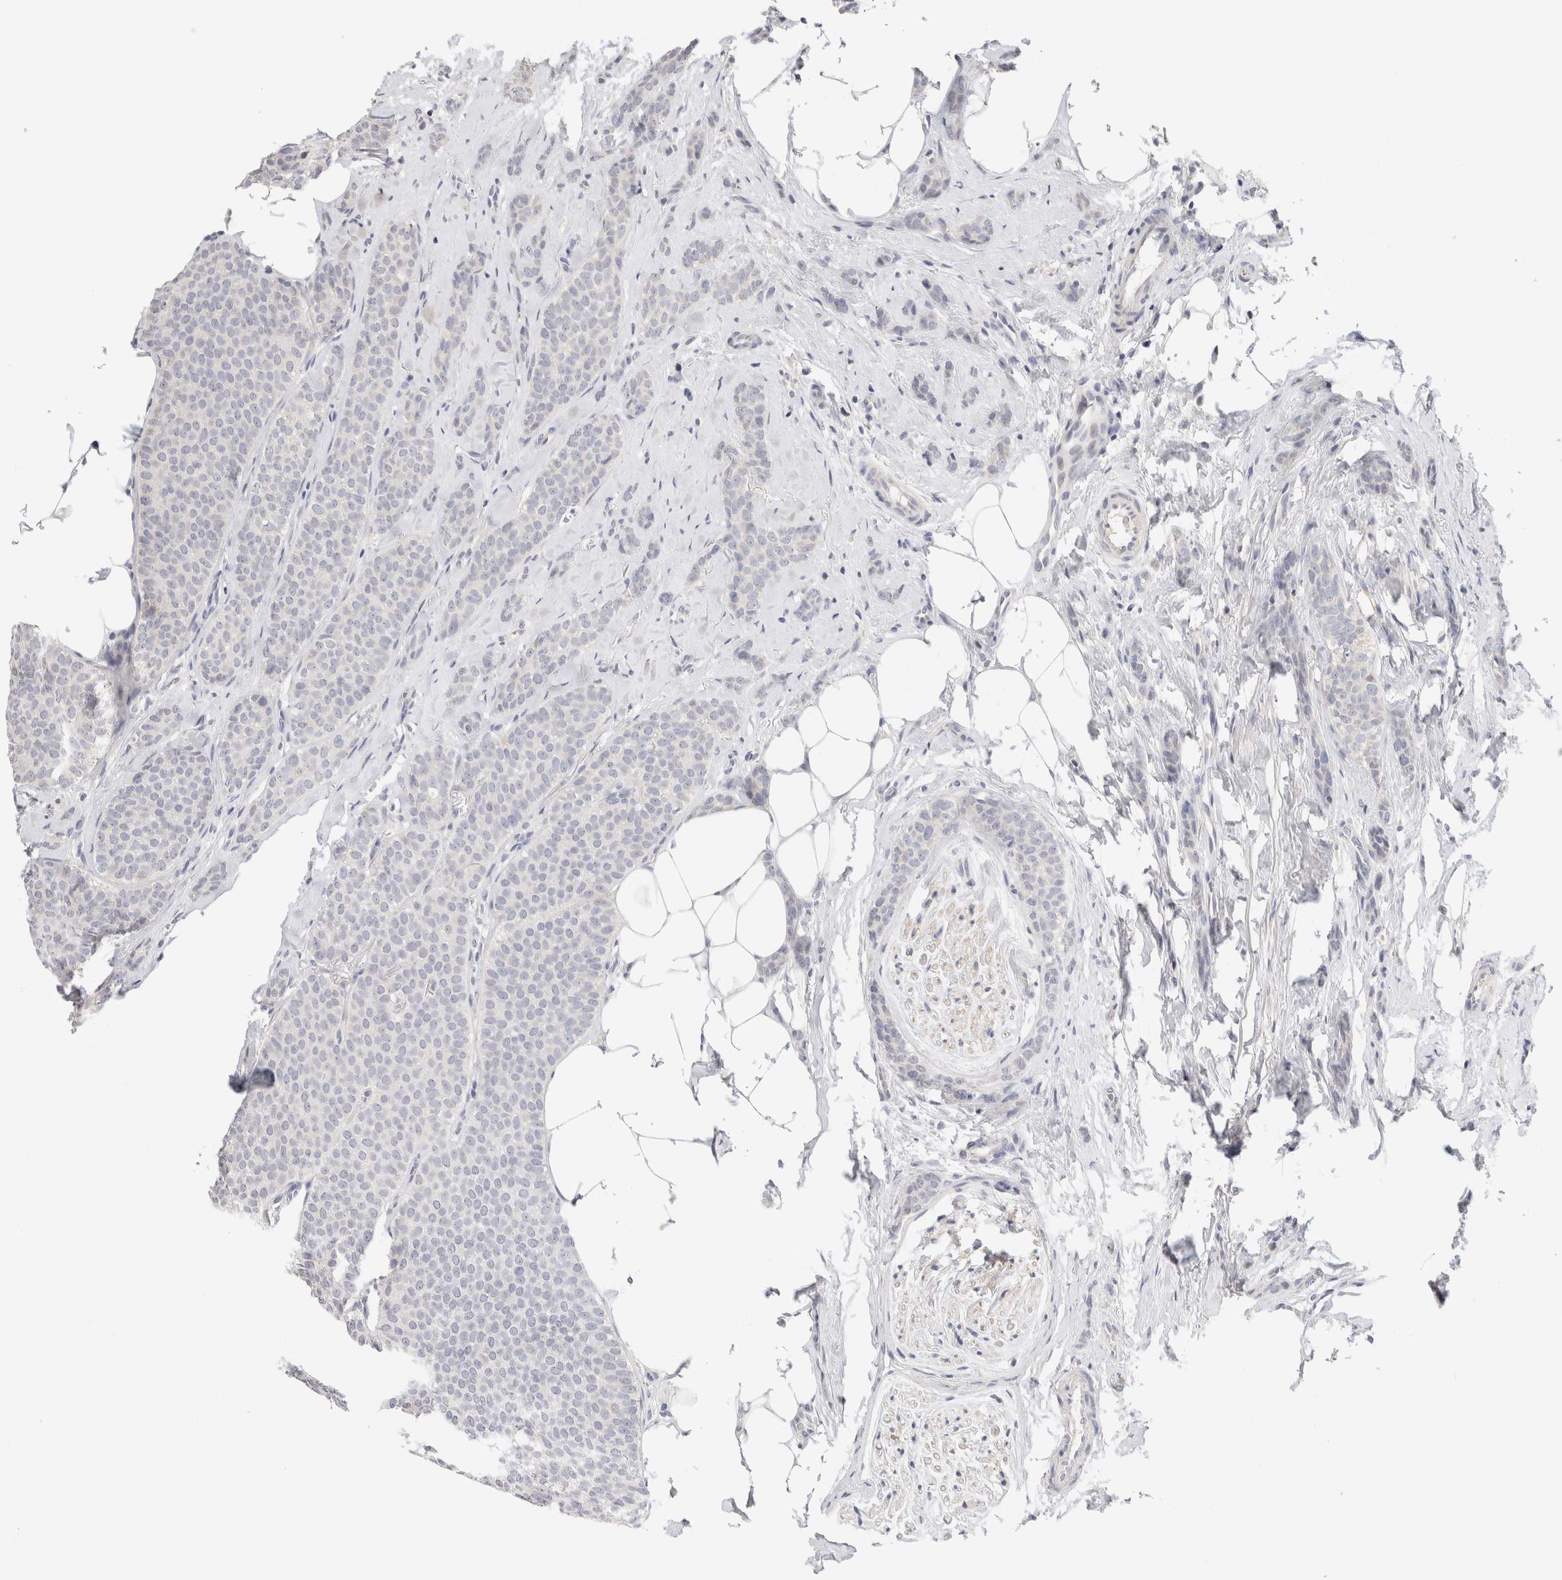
{"staining": {"intensity": "negative", "quantity": "none", "location": "none"}, "tissue": "breast cancer", "cell_type": "Tumor cells", "image_type": "cancer", "snomed": [{"axis": "morphology", "description": "Lobular carcinoma"}, {"axis": "topography", "description": "Skin"}, {"axis": "topography", "description": "Breast"}], "caption": "Immunohistochemistry (IHC) of breast lobular carcinoma displays no expression in tumor cells.", "gene": "CHRM4", "patient": {"sex": "female", "age": 46}}